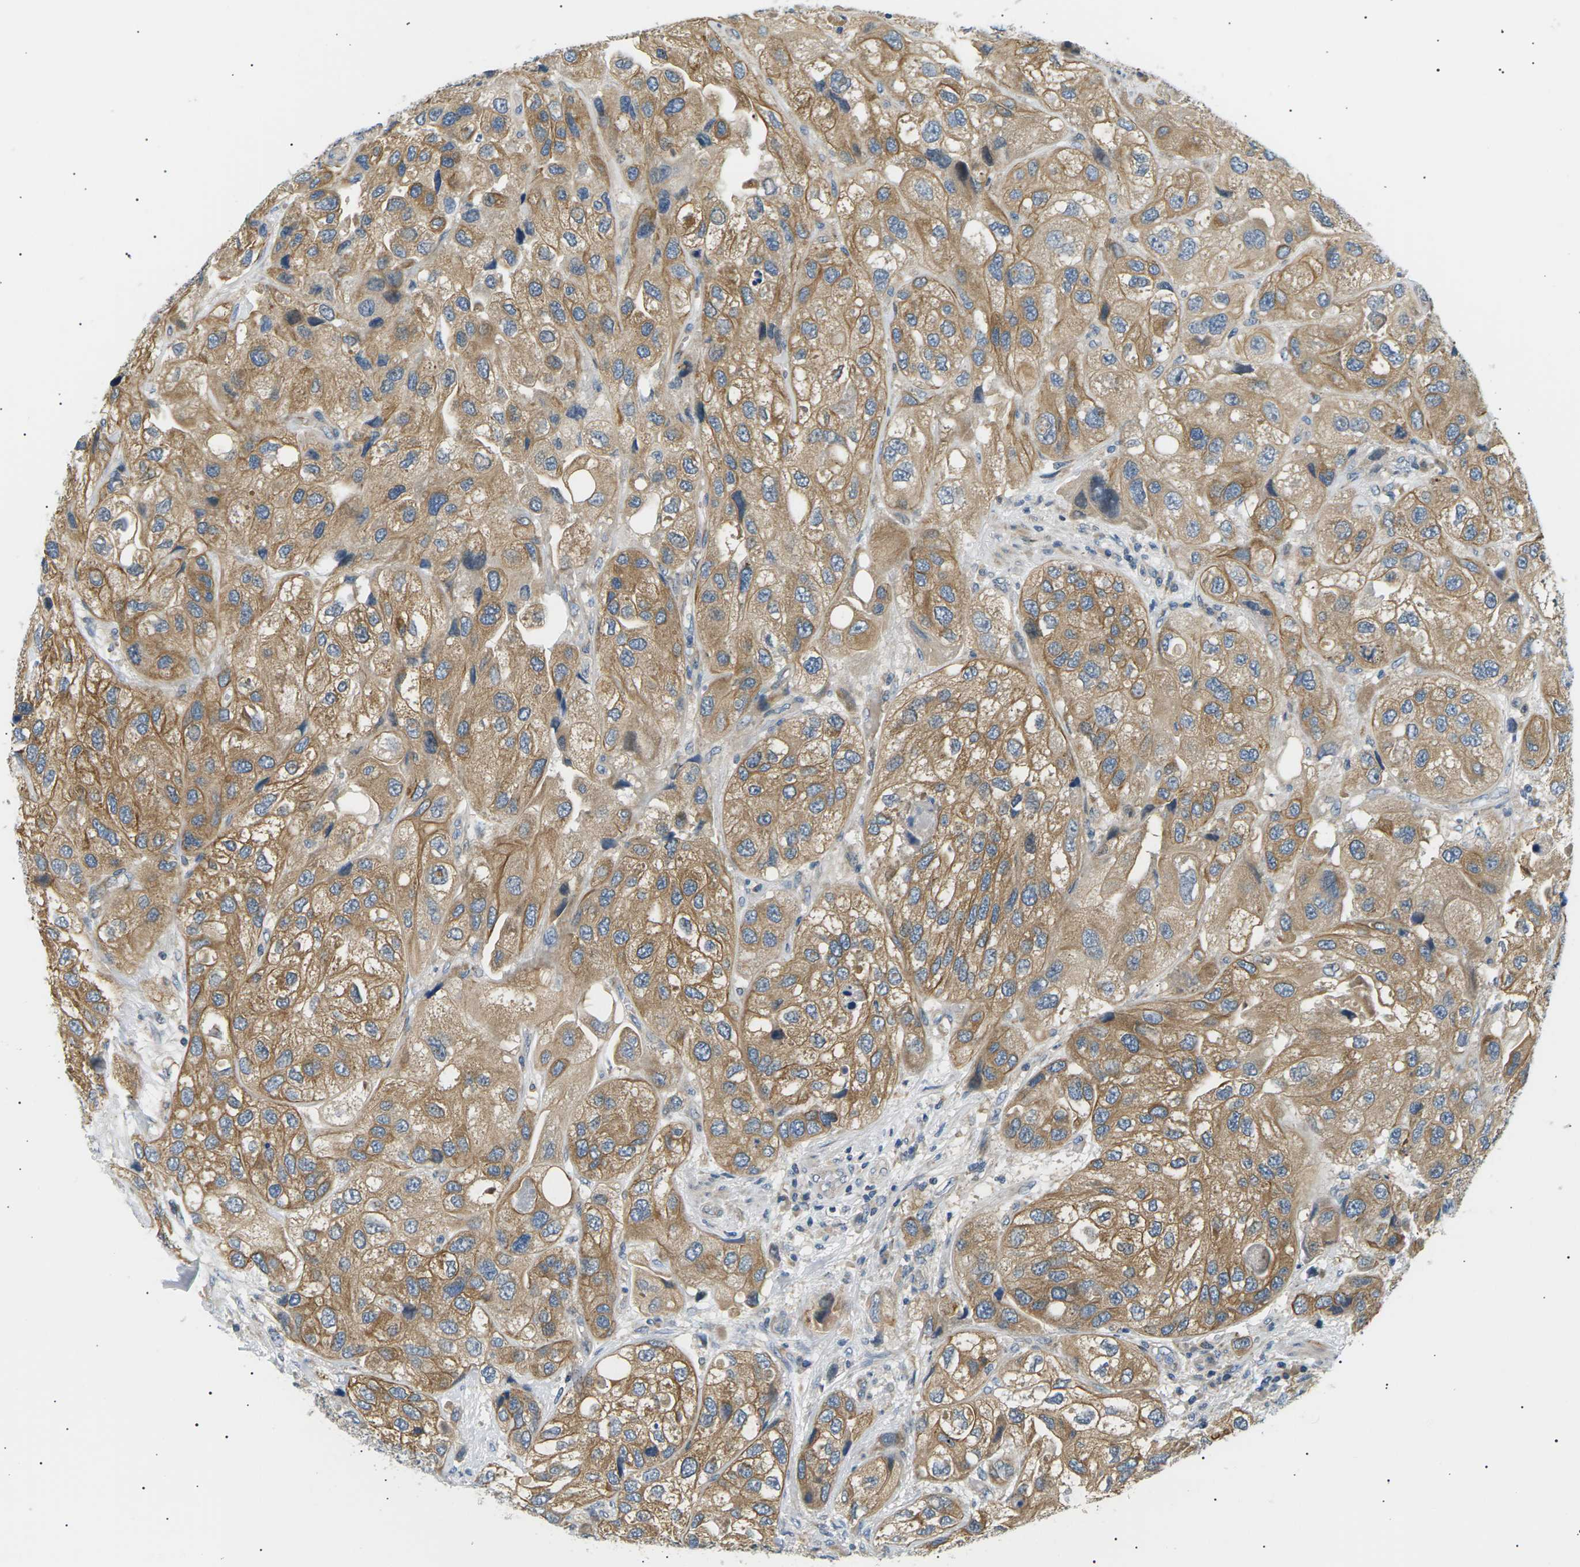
{"staining": {"intensity": "moderate", "quantity": ">75%", "location": "cytoplasmic/membranous"}, "tissue": "urothelial cancer", "cell_type": "Tumor cells", "image_type": "cancer", "snomed": [{"axis": "morphology", "description": "Urothelial carcinoma, High grade"}, {"axis": "topography", "description": "Urinary bladder"}], "caption": "Protein expression by immunohistochemistry (IHC) shows moderate cytoplasmic/membranous positivity in approximately >75% of tumor cells in high-grade urothelial carcinoma.", "gene": "TBC1D8", "patient": {"sex": "female", "age": 64}}